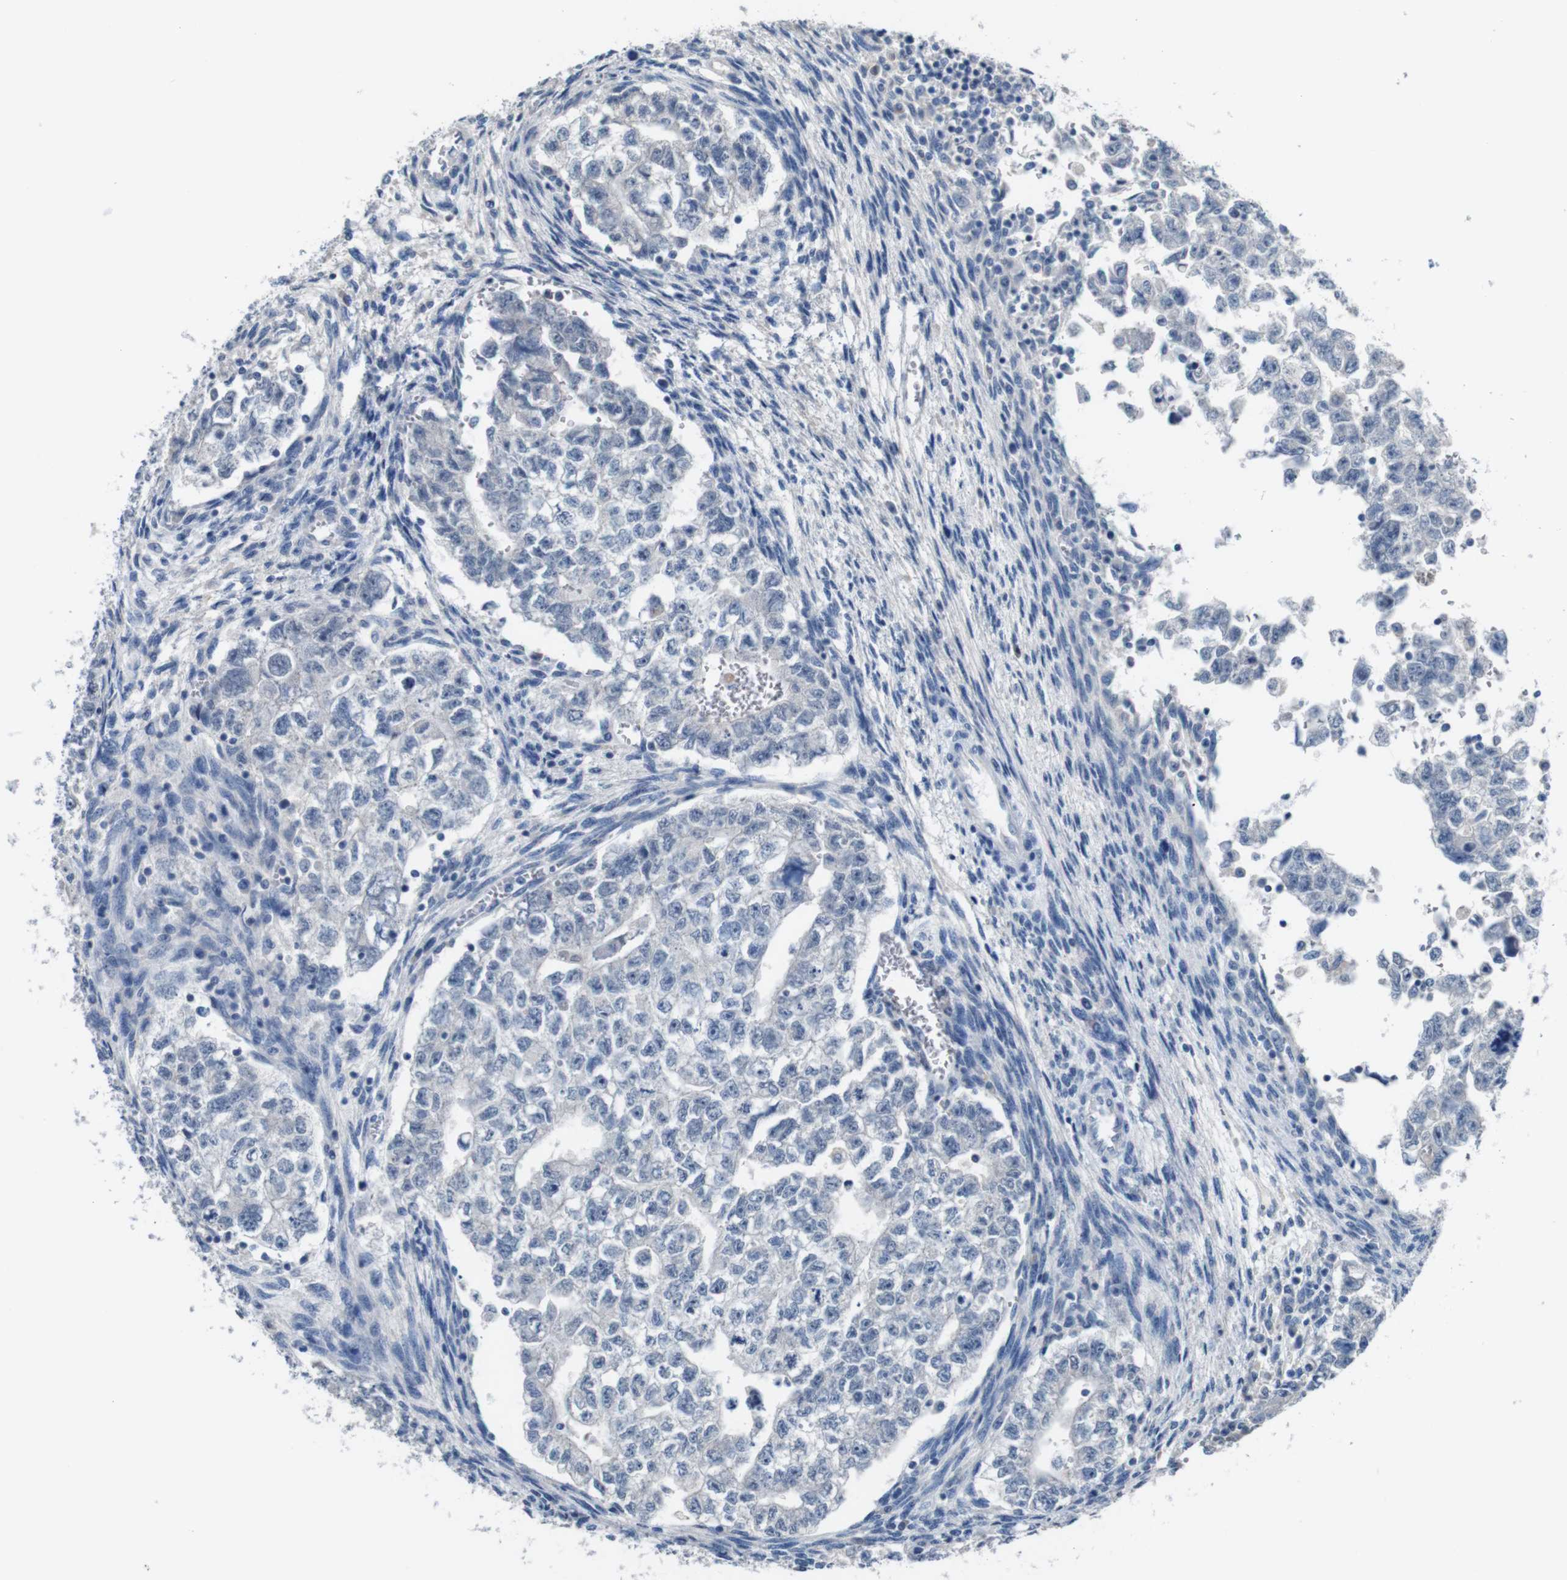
{"staining": {"intensity": "negative", "quantity": "none", "location": "none"}, "tissue": "testis cancer", "cell_type": "Tumor cells", "image_type": "cancer", "snomed": [{"axis": "morphology", "description": "Seminoma, NOS"}, {"axis": "morphology", "description": "Carcinoma, Embryonal, NOS"}, {"axis": "topography", "description": "Testis"}], "caption": "Testis cancer (embryonal carcinoma) was stained to show a protein in brown. There is no significant expression in tumor cells.", "gene": "SLC2A8", "patient": {"sex": "male", "age": 38}}